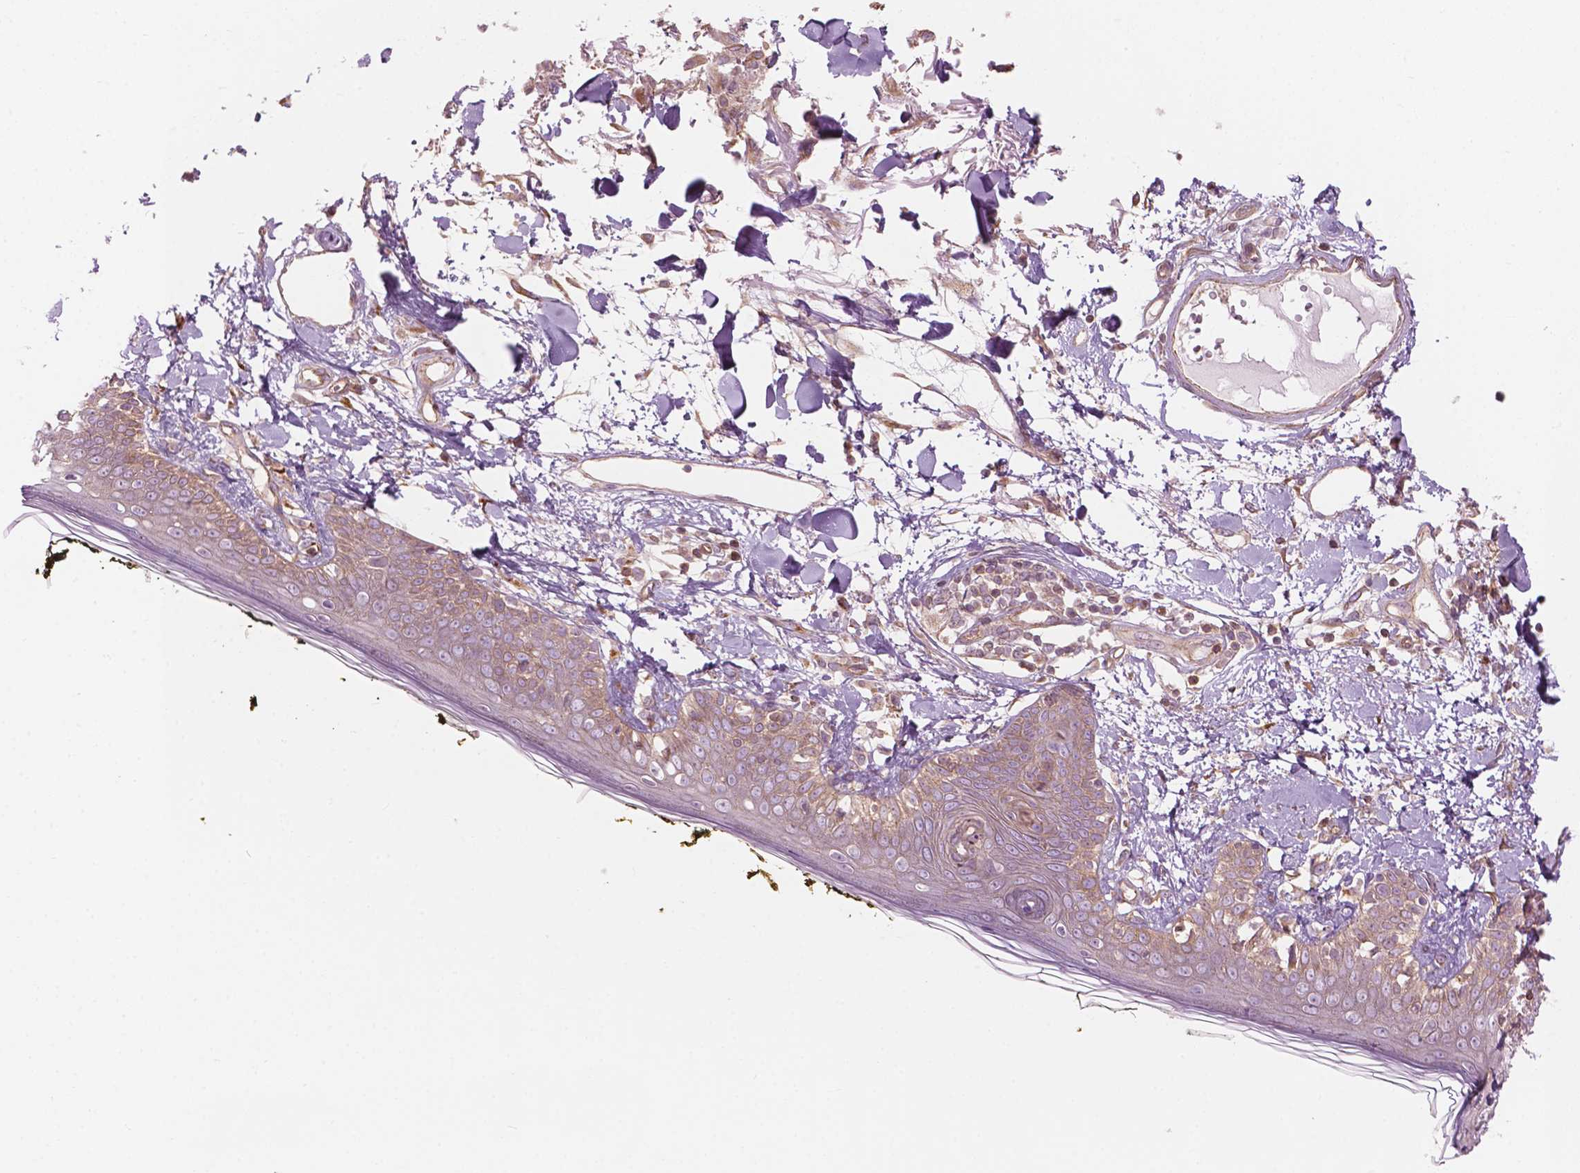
{"staining": {"intensity": "weak", "quantity": "<25%", "location": "cytoplasmic/membranous"}, "tissue": "skin", "cell_type": "Fibroblasts", "image_type": "normal", "snomed": [{"axis": "morphology", "description": "Normal tissue, NOS"}, {"axis": "topography", "description": "Skin"}], "caption": "DAB (3,3'-diaminobenzidine) immunohistochemical staining of benign skin reveals no significant expression in fibroblasts.", "gene": "SURF4", "patient": {"sex": "male", "age": 76}}